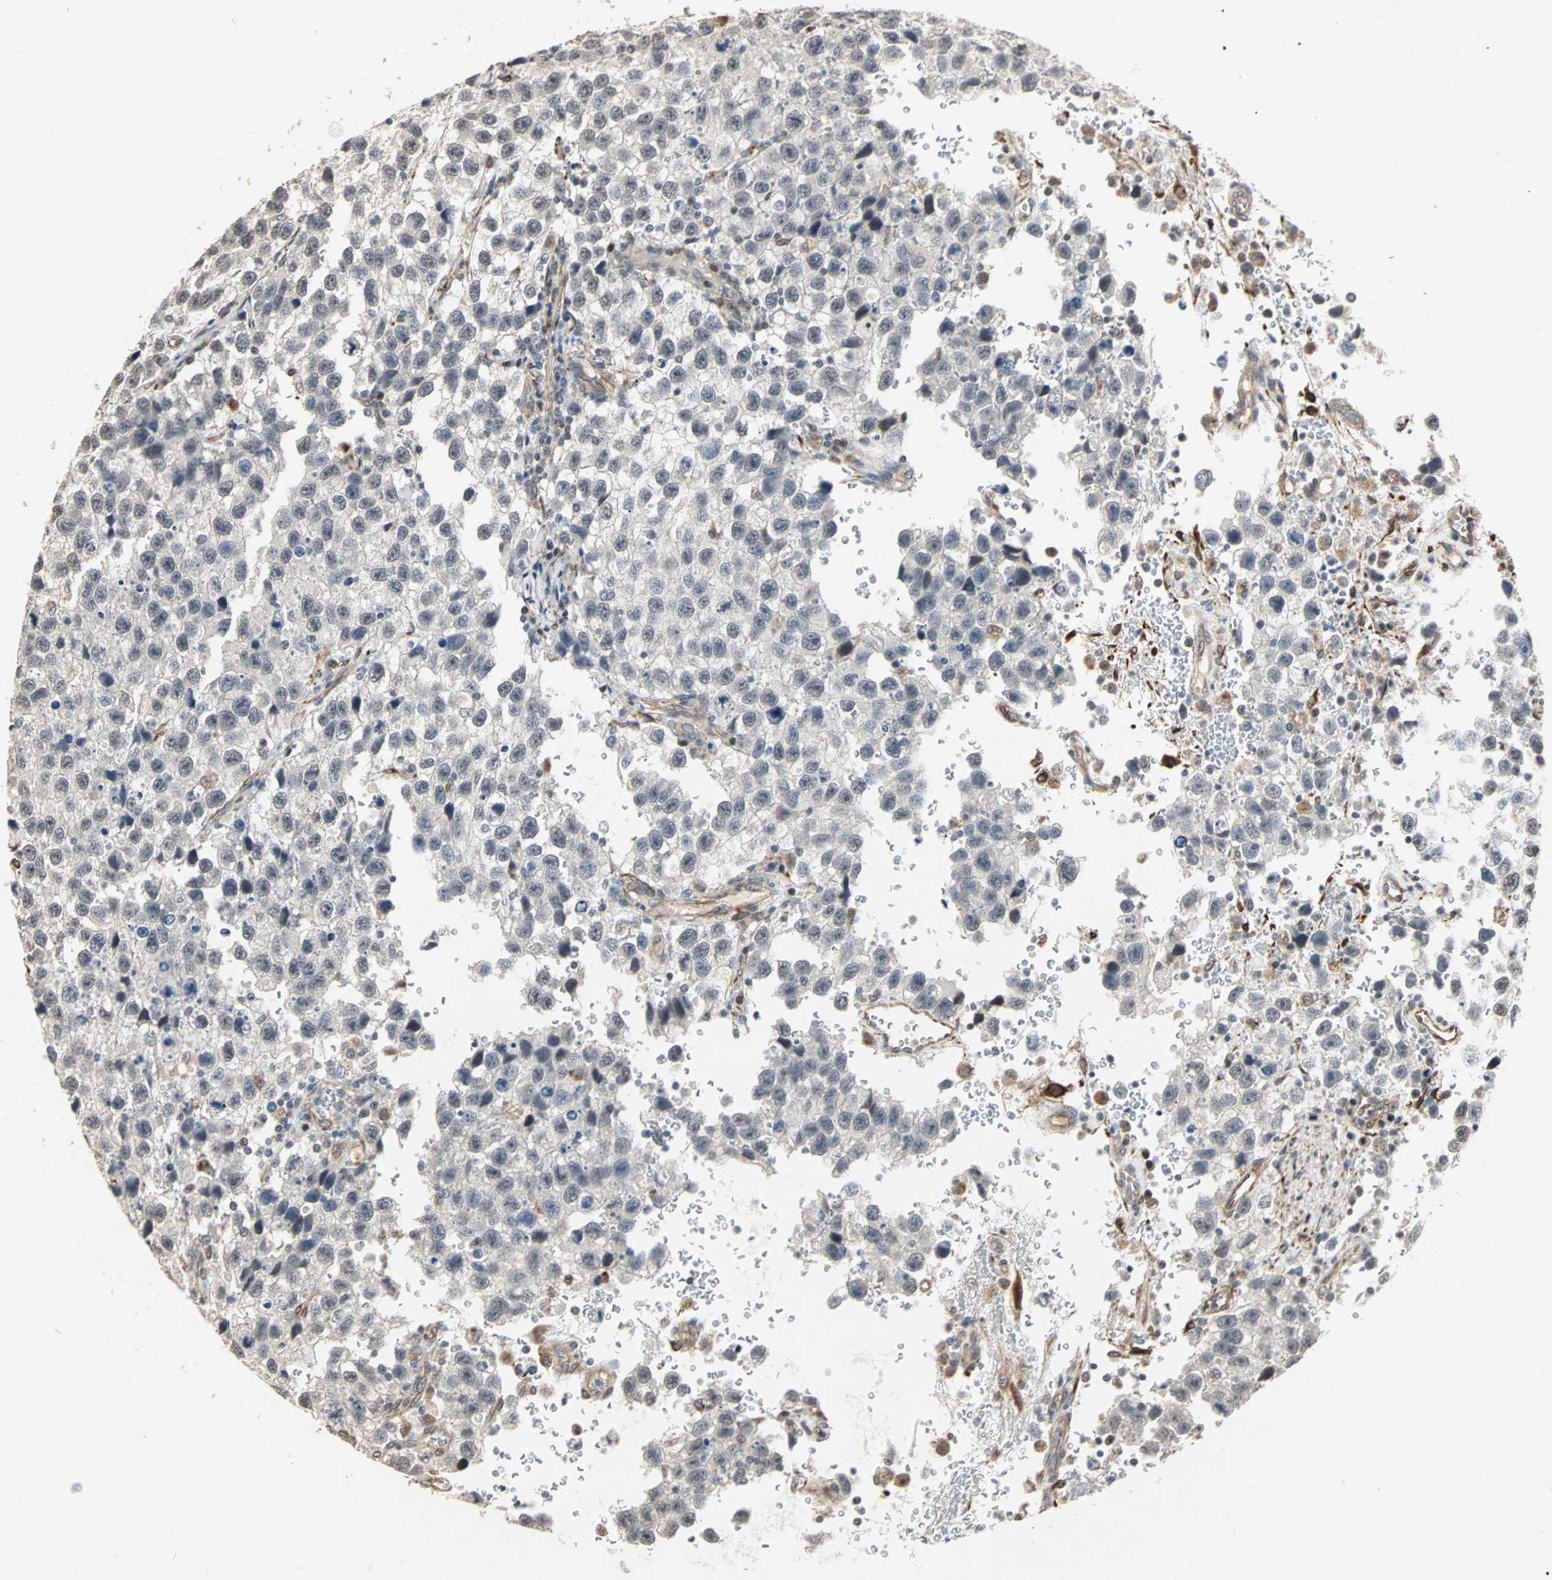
{"staining": {"intensity": "negative", "quantity": "none", "location": "none"}, "tissue": "testis cancer", "cell_type": "Tumor cells", "image_type": "cancer", "snomed": [{"axis": "morphology", "description": "Seminoma, NOS"}, {"axis": "topography", "description": "Testis"}], "caption": "A high-resolution photomicrograph shows IHC staining of testis cancer, which demonstrates no significant expression in tumor cells.", "gene": "TRPV4", "patient": {"sex": "male", "age": 33}}